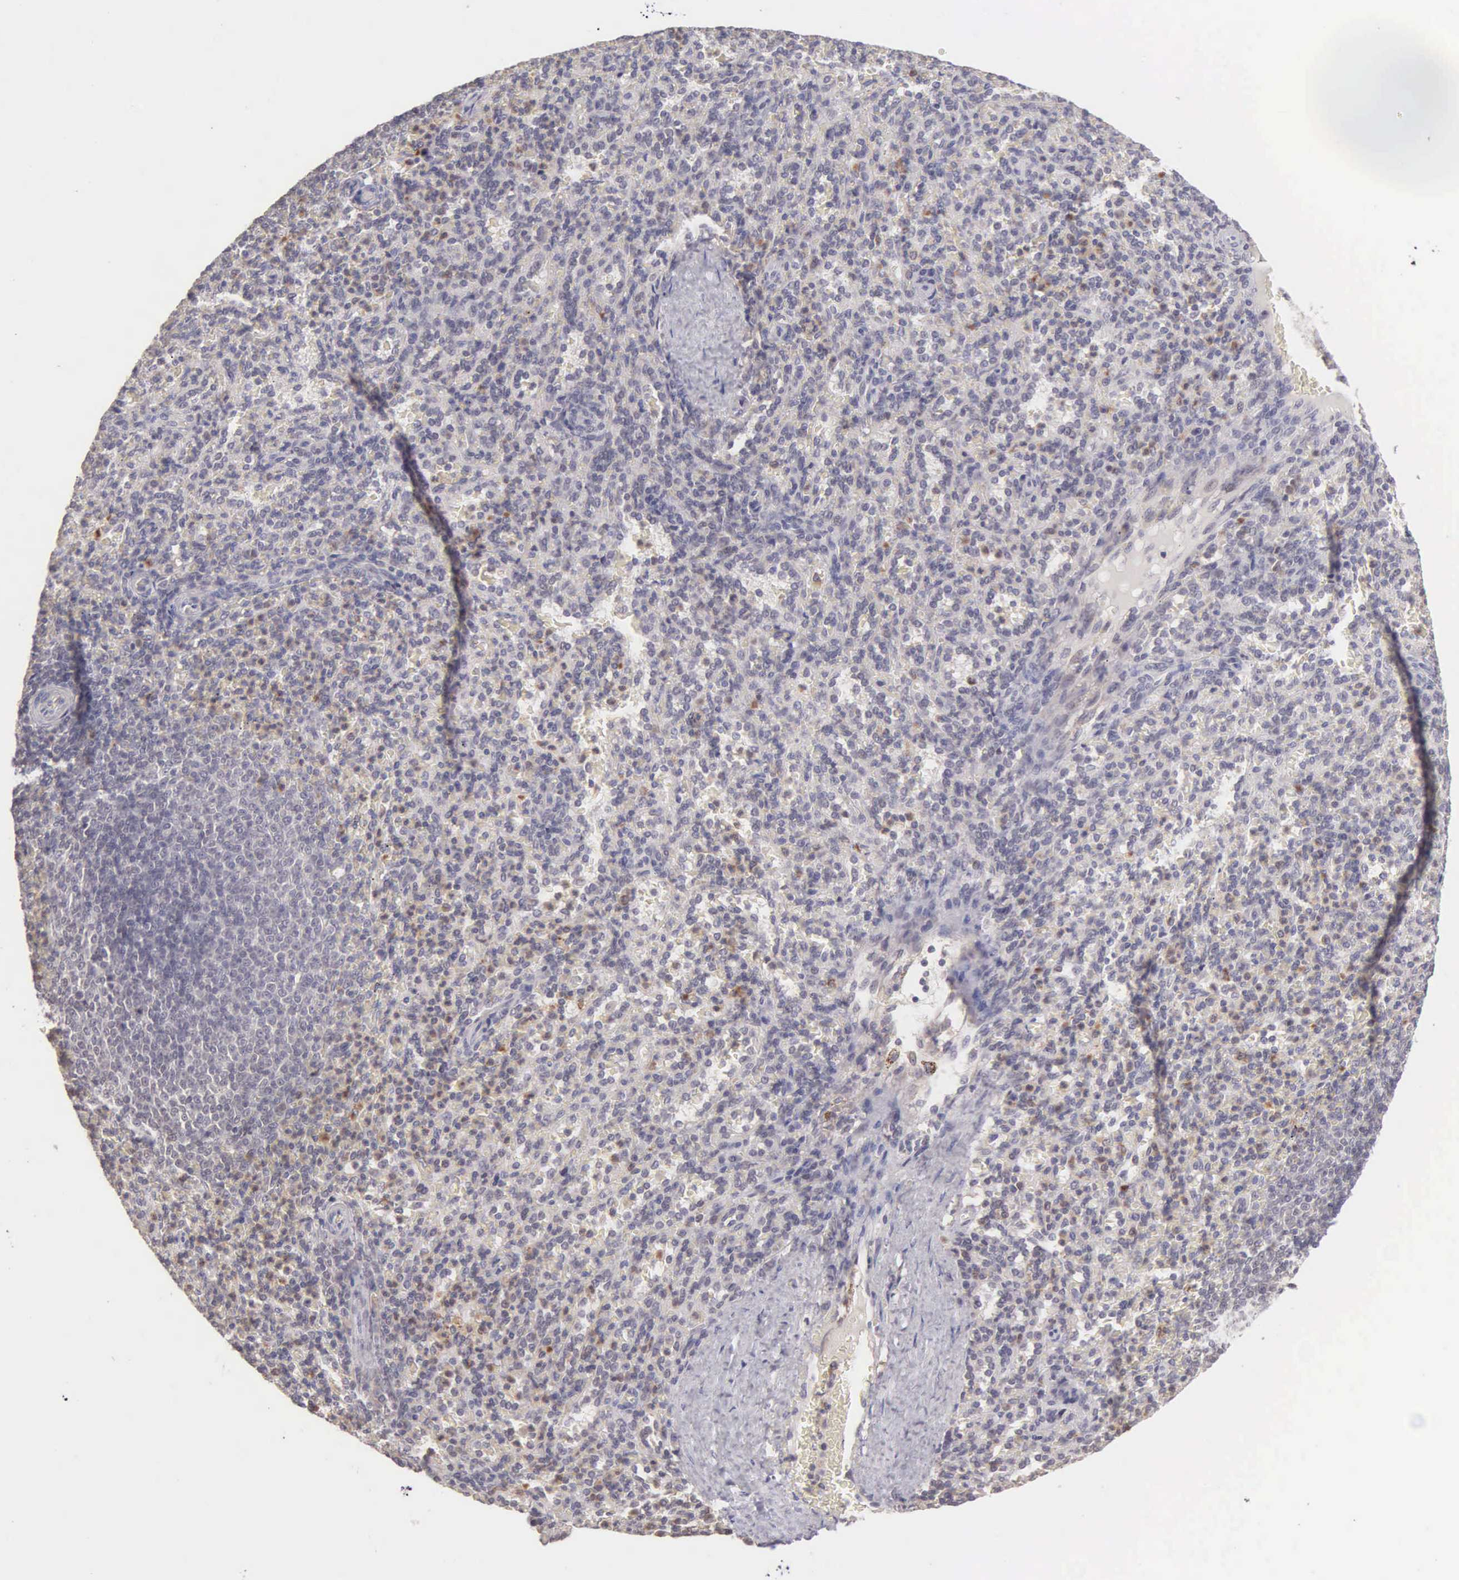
{"staining": {"intensity": "negative", "quantity": "none", "location": "none"}, "tissue": "spleen", "cell_type": "Cells in red pulp", "image_type": "normal", "snomed": [{"axis": "morphology", "description": "Normal tissue, NOS"}, {"axis": "topography", "description": "Spleen"}], "caption": "The micrograph shows no staining of cells in red pulp in normal spleen. The staining was performed using DAB (3,3'-diaminobenzidine) to visualize the protein expression in brown, while the nuclei were stained in blue with hematoxylin (Magnification: 20x).", "gene": "BRD1", "patient": {"sex": "female", "age": 21}}